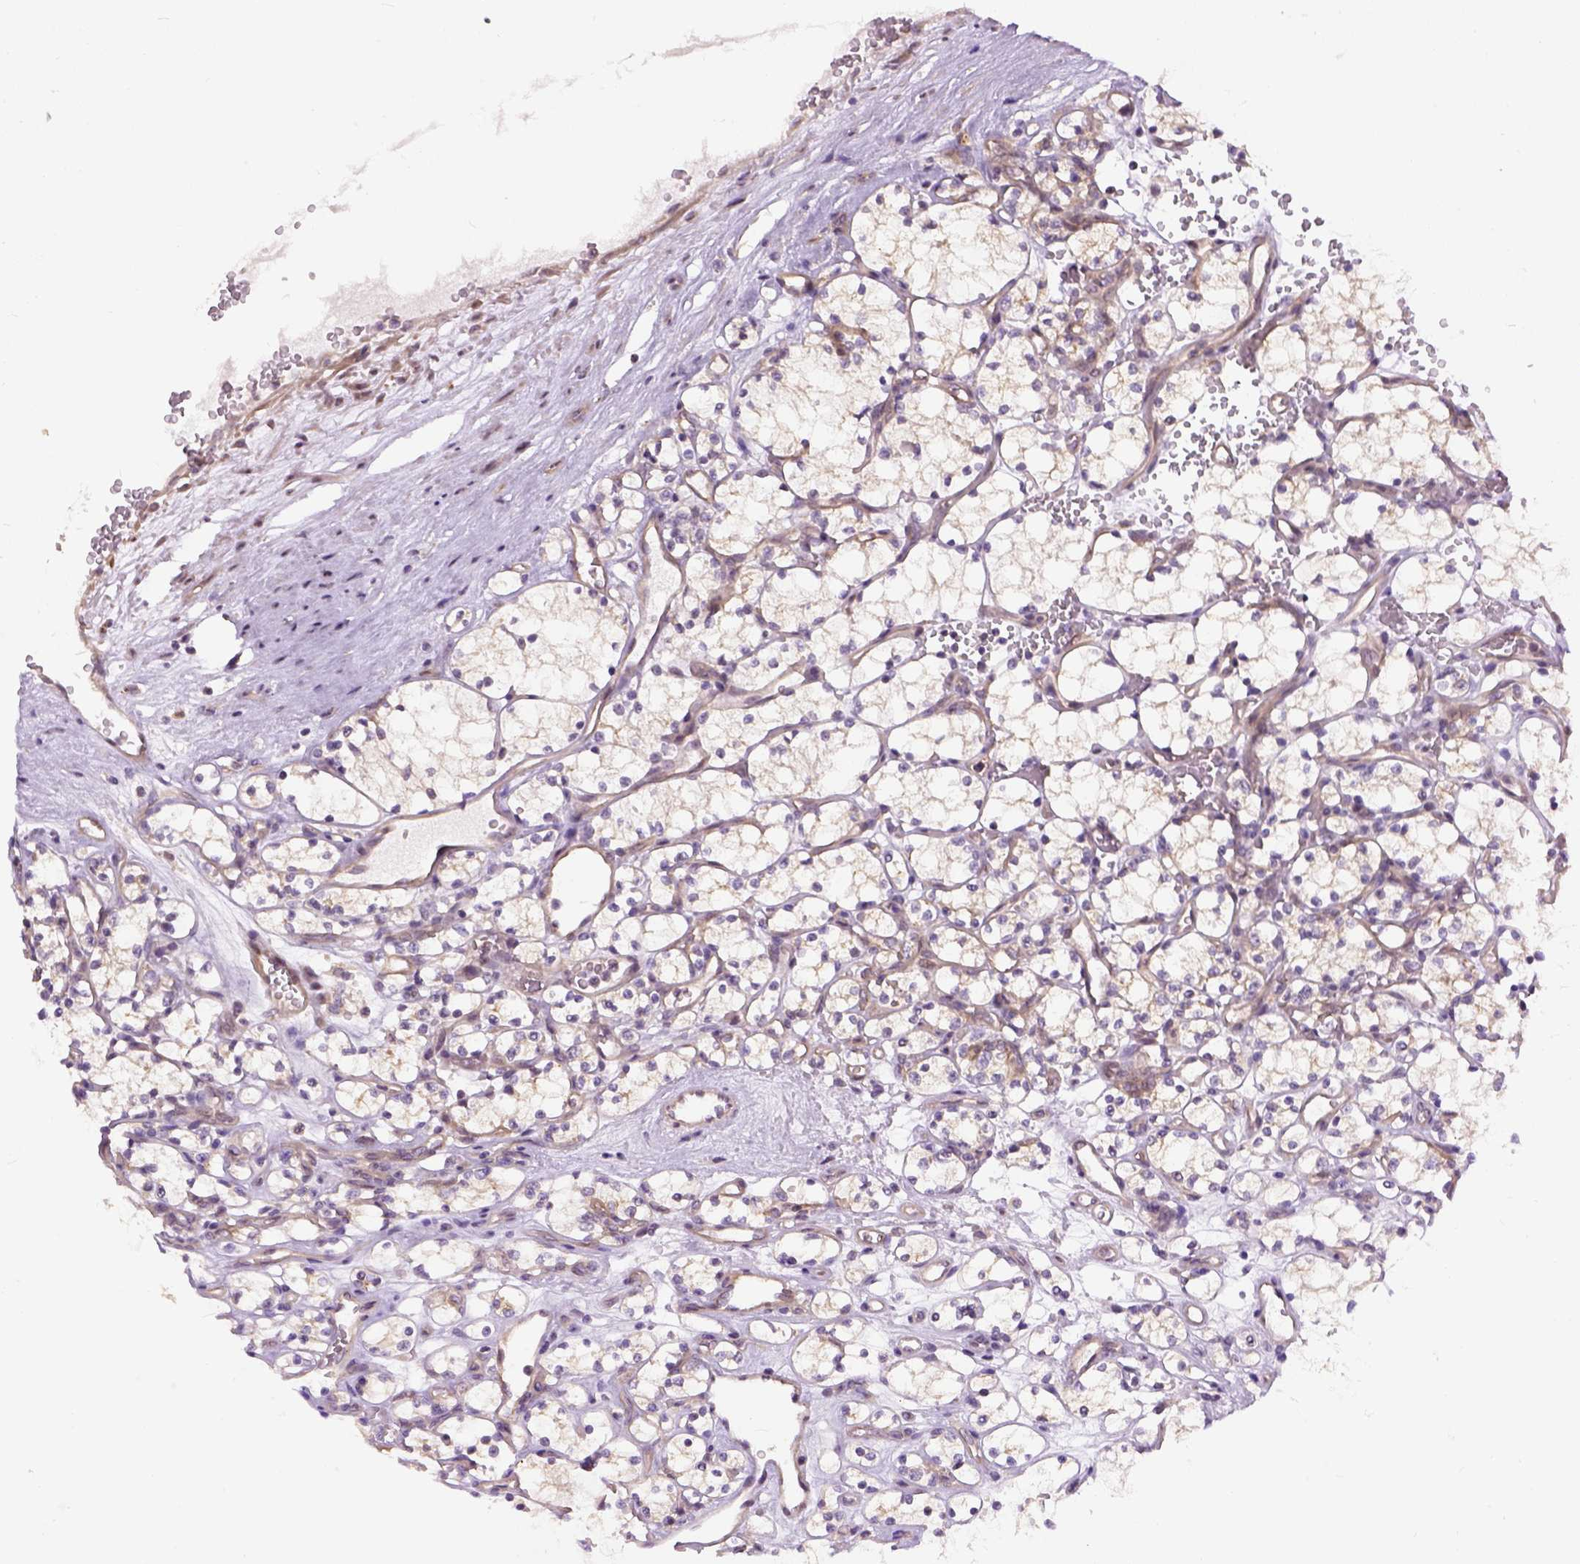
{"staining": {"intensity": "weak", "quantity": "<25%", "location": "cytoplasmic/membranous"}, "tissue": "renal cancer", "cell_type": "Tumor cells", "image_type": "cancer", "snomed": [{"axis": "morphology", "description": "Adenocarcinoma, NOS"}, {"axis": "topography", "description": "Kidney"}], "caption": "An image of renal cancer (adenocarcinoma) stained for a protein exhibits no brown staining in tumor cells.", "gene": "KAZN", "patient": {"sex": "female", "age": 69}}